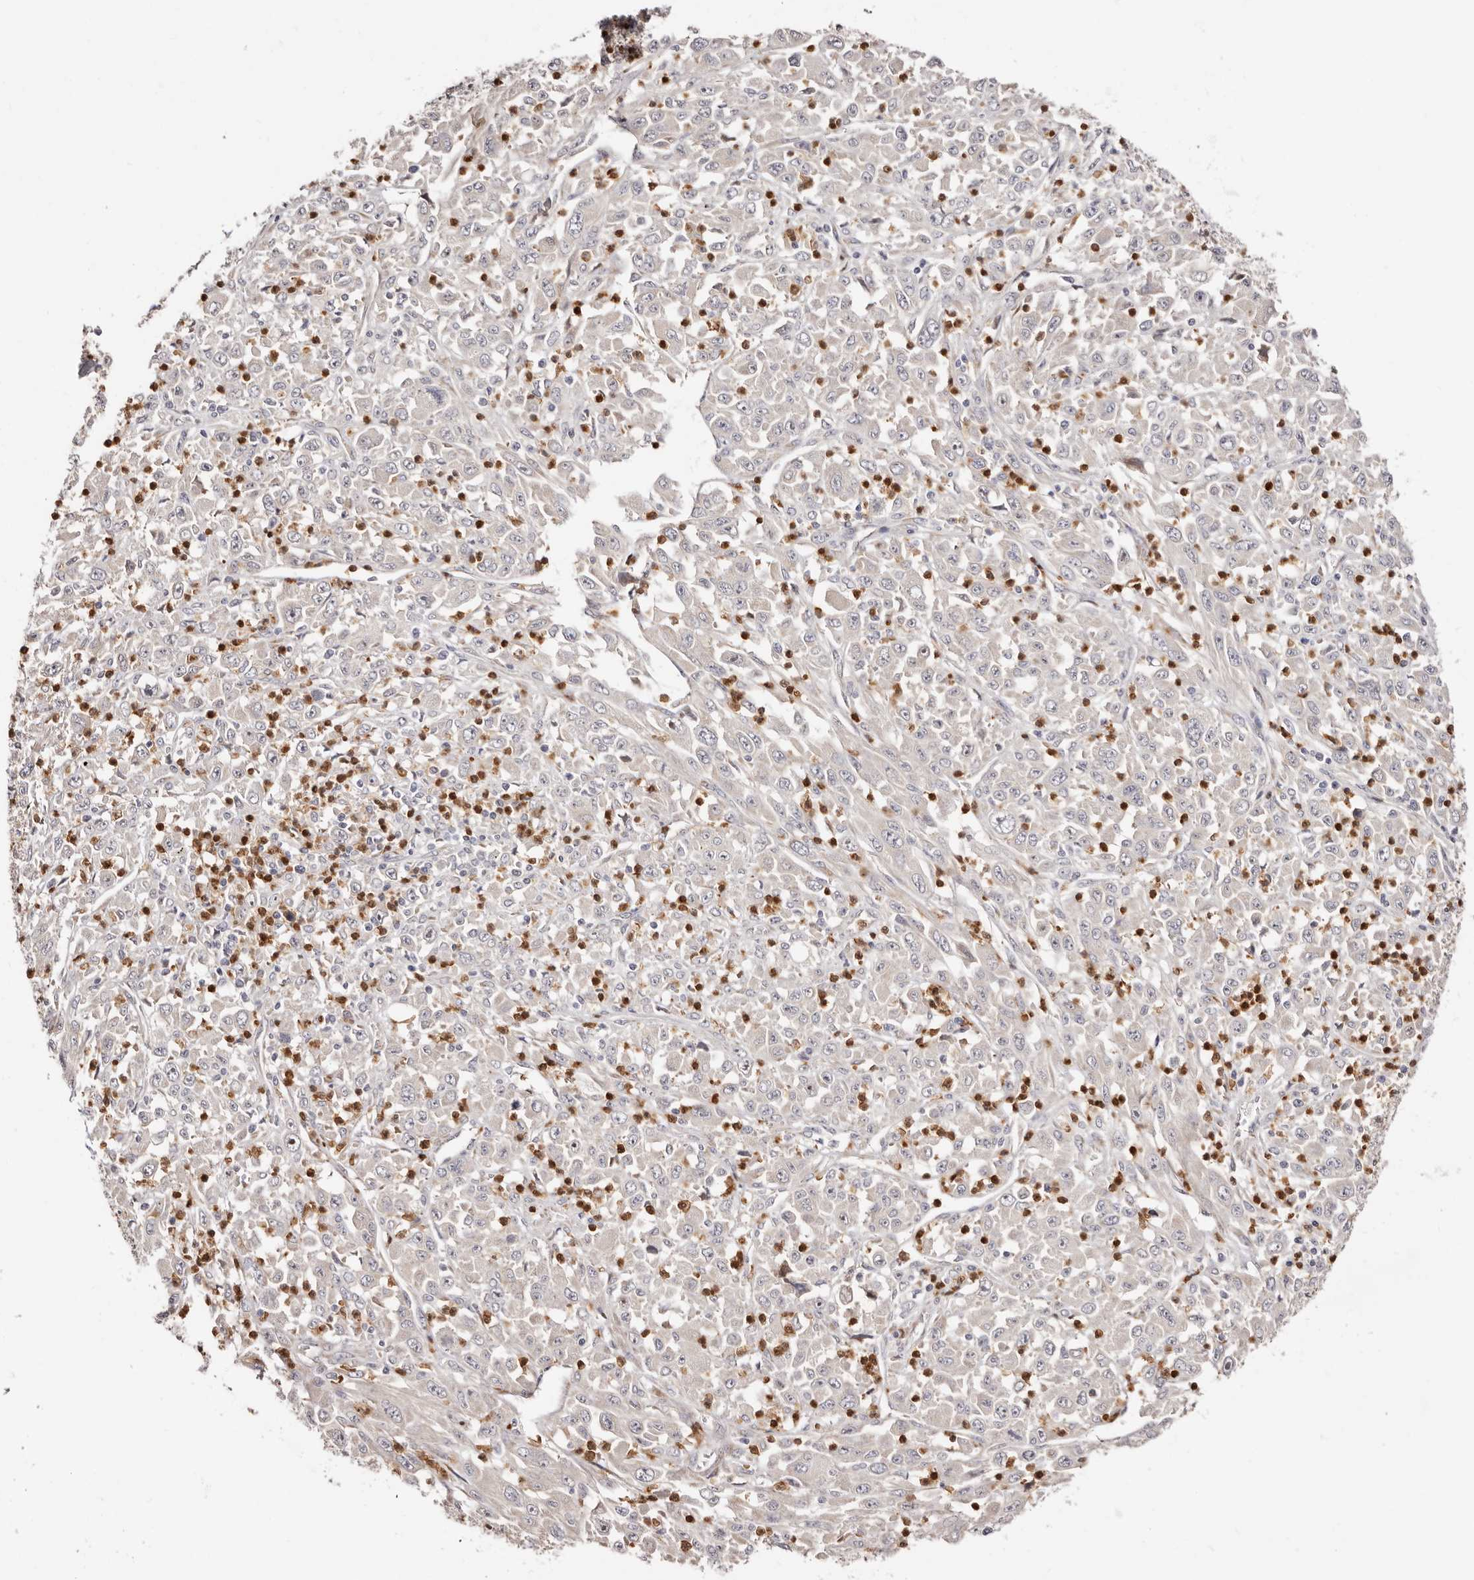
{"staining": {"intensity": "negative", "quantity": "none", "location": "none"}, "tissue": "melanoma", "cell_type": "Tumor cells", "image_type": "cancer", "snomed": [{"axis": "morphology", "description": "Malignant melanoma, Metastatic site"}, {"axis": "topography", "description": "Skin"}], "caption": "DAB (3,3'-diaminobenzidine) immunohistochemical staining of malignant melanoma (metastatic site) exhibits no significant positivity in tumor cells.", "gene": "BCL2L15", "patient": {"sex": "female", "age": 56}}